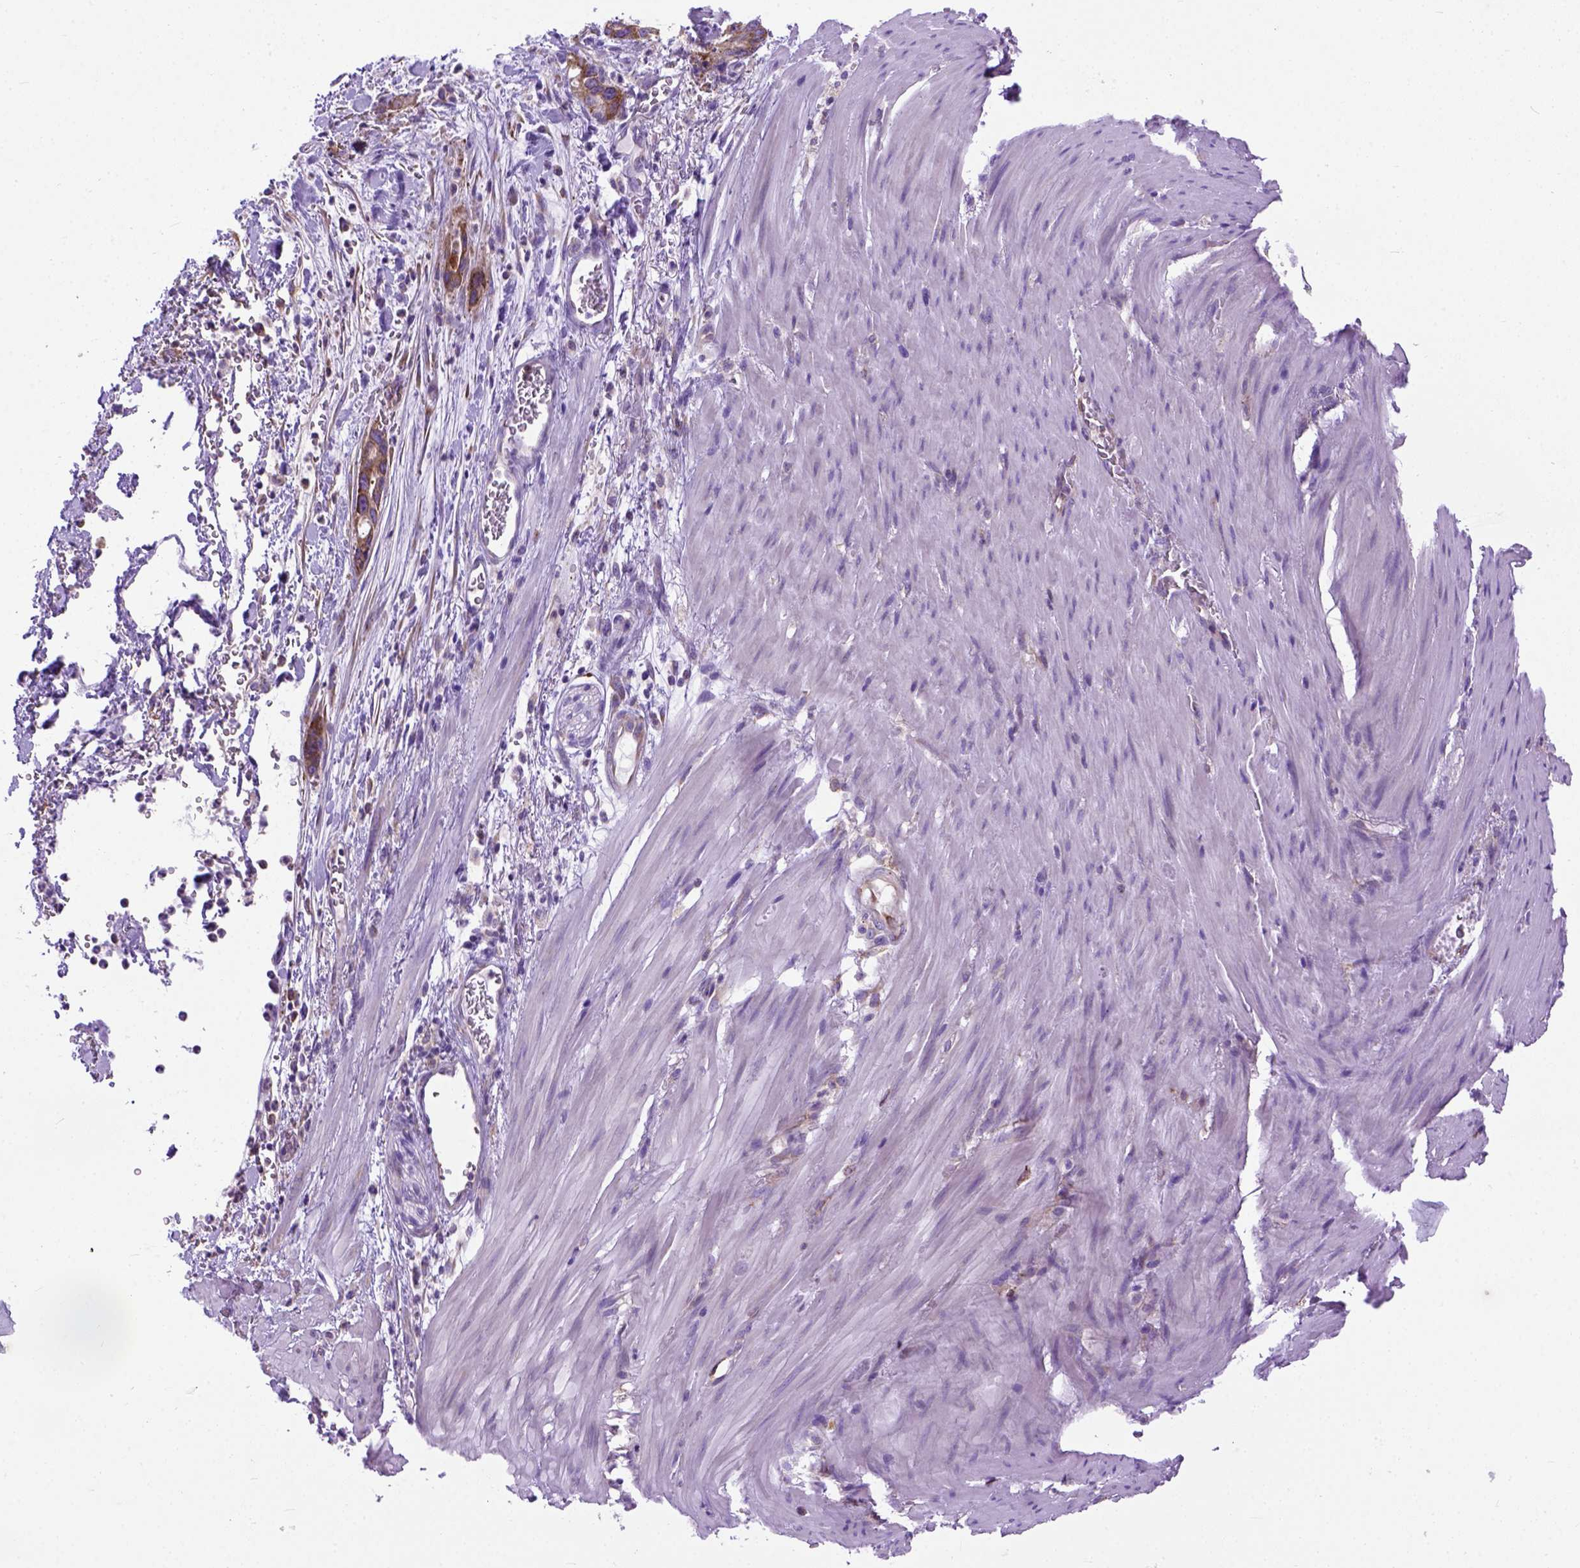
{"staining": {"intensity": "moderate", "quantity": ">75%", "location": "cytoplasmic/membranous"}, "tissue": "stomach cancer", "cell_type": "Tumor cells", "image_type": "cancer", "snomed": [{"axis": "morphology", "description": "Normal tissue, NOS"}, {"axis": "morphology", "description": "Adenocarcinoma, NOS"}, {"axis": "topography", "description": "Esophagus"}, {"axis": "topography", "description": "Stomach, upper"}], "caption": "Brown immunohistochemical staining in stomach cancer (adenocarcinoma) exhibits moderate cytoplasmic/membranous positivity in approximately >75% of tumor cells. (DAB = brown stain, brightfield microscopy at high magnification).", "gene": "PLK4", "patient": {"sex": "male", "age": 74}}